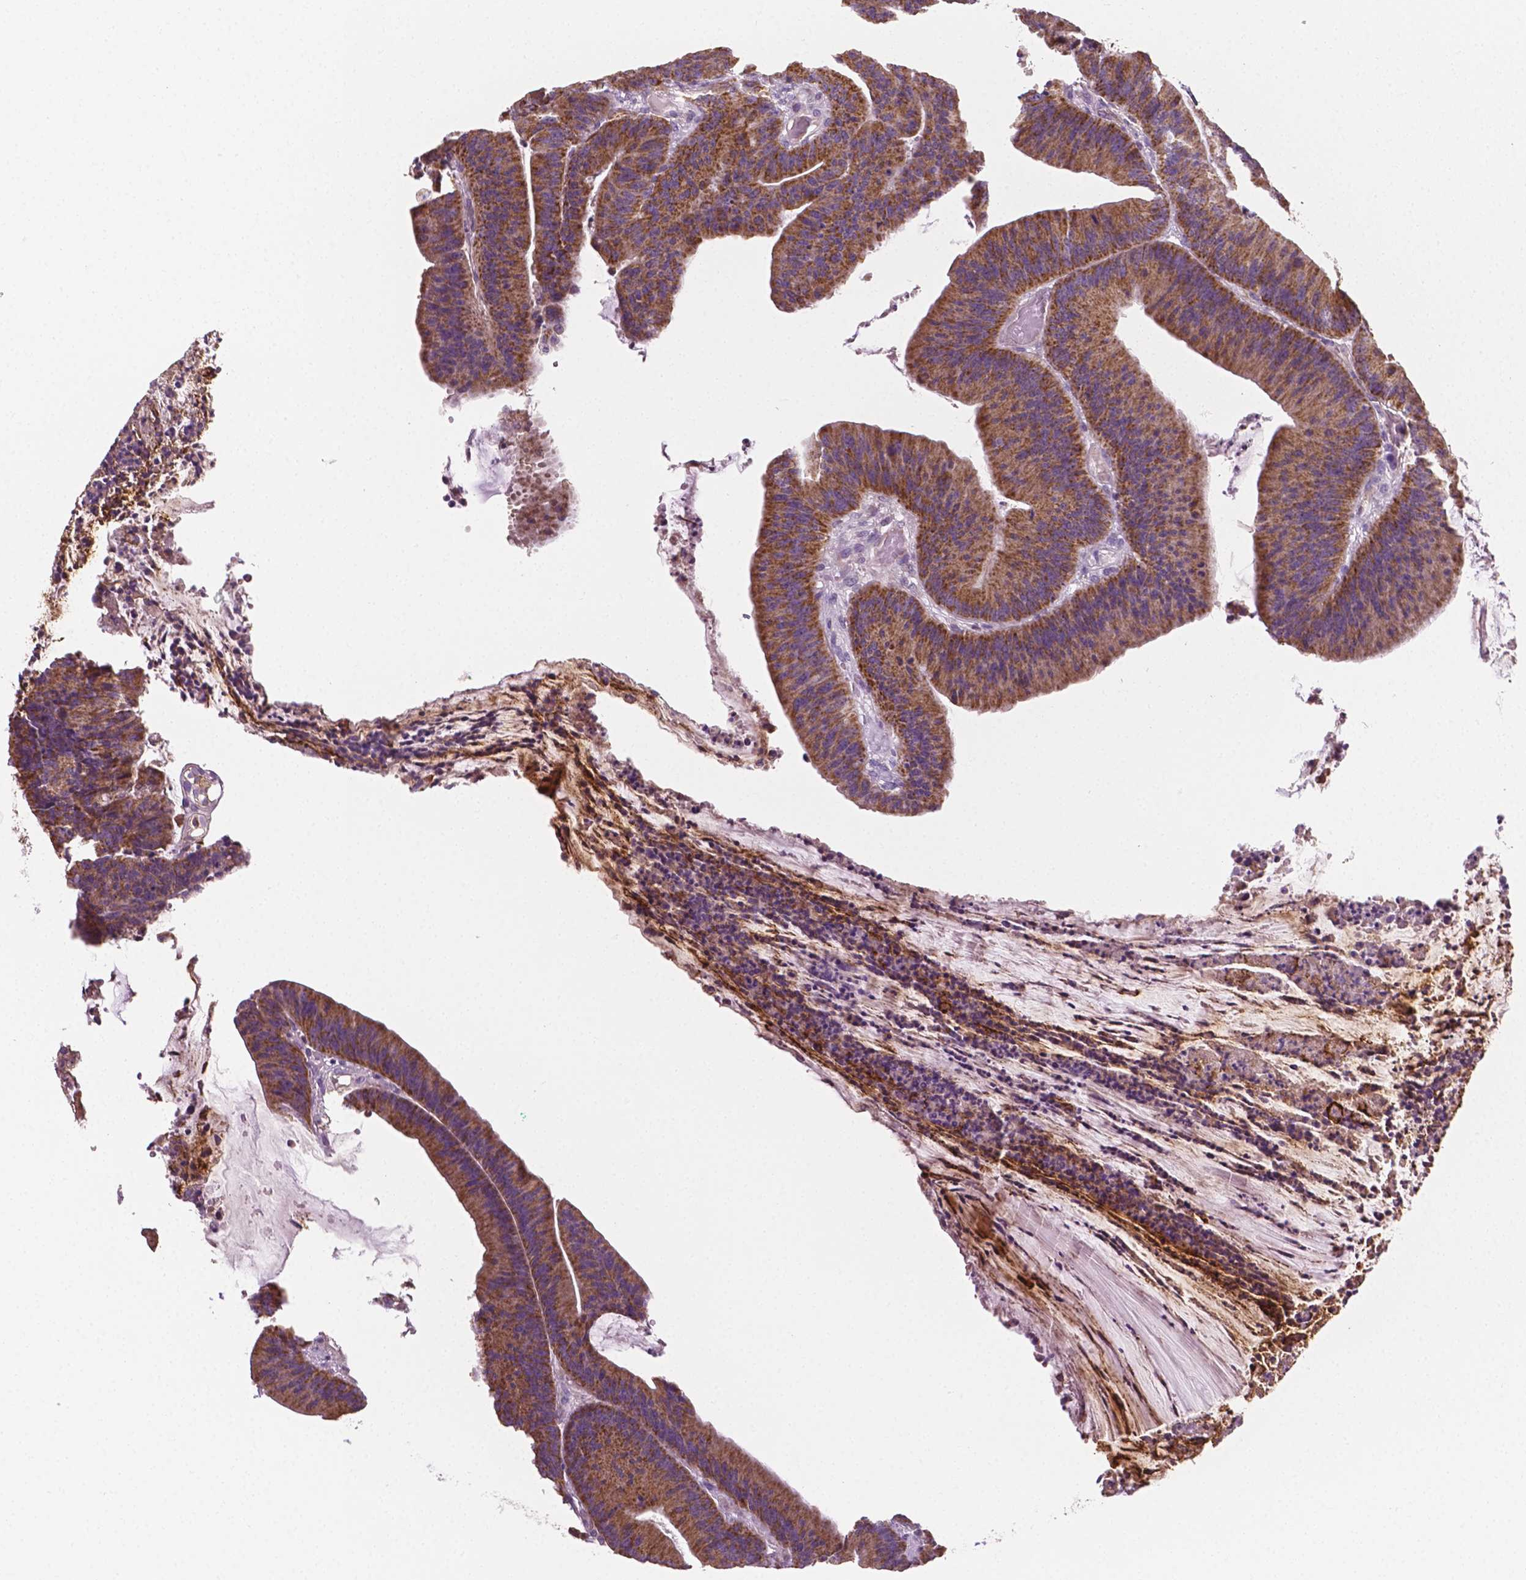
{"staining": {"intensity": "moderate", "quantity": ">75%", "location": "cytoplasmic/membranous"}, "tissue": "colorectal cancer", "cell_type": "Tumor cells", "image_type": "cancer", "snomed": [{"axis": "morphology", "description": "Adenocarcinoma, NOS"}, {"axis": "topography", "description": "Colon"}], "caption": "A high-resolution micrograph shows immunohistochemistry staining of adenocarcinoma (colorectal), which exhibits moderate cytoplasmic/membranous staining in approximately >75% of tumor cells.", "gene": "PTX3", "patient": {"sex": "female", "age": 78}}